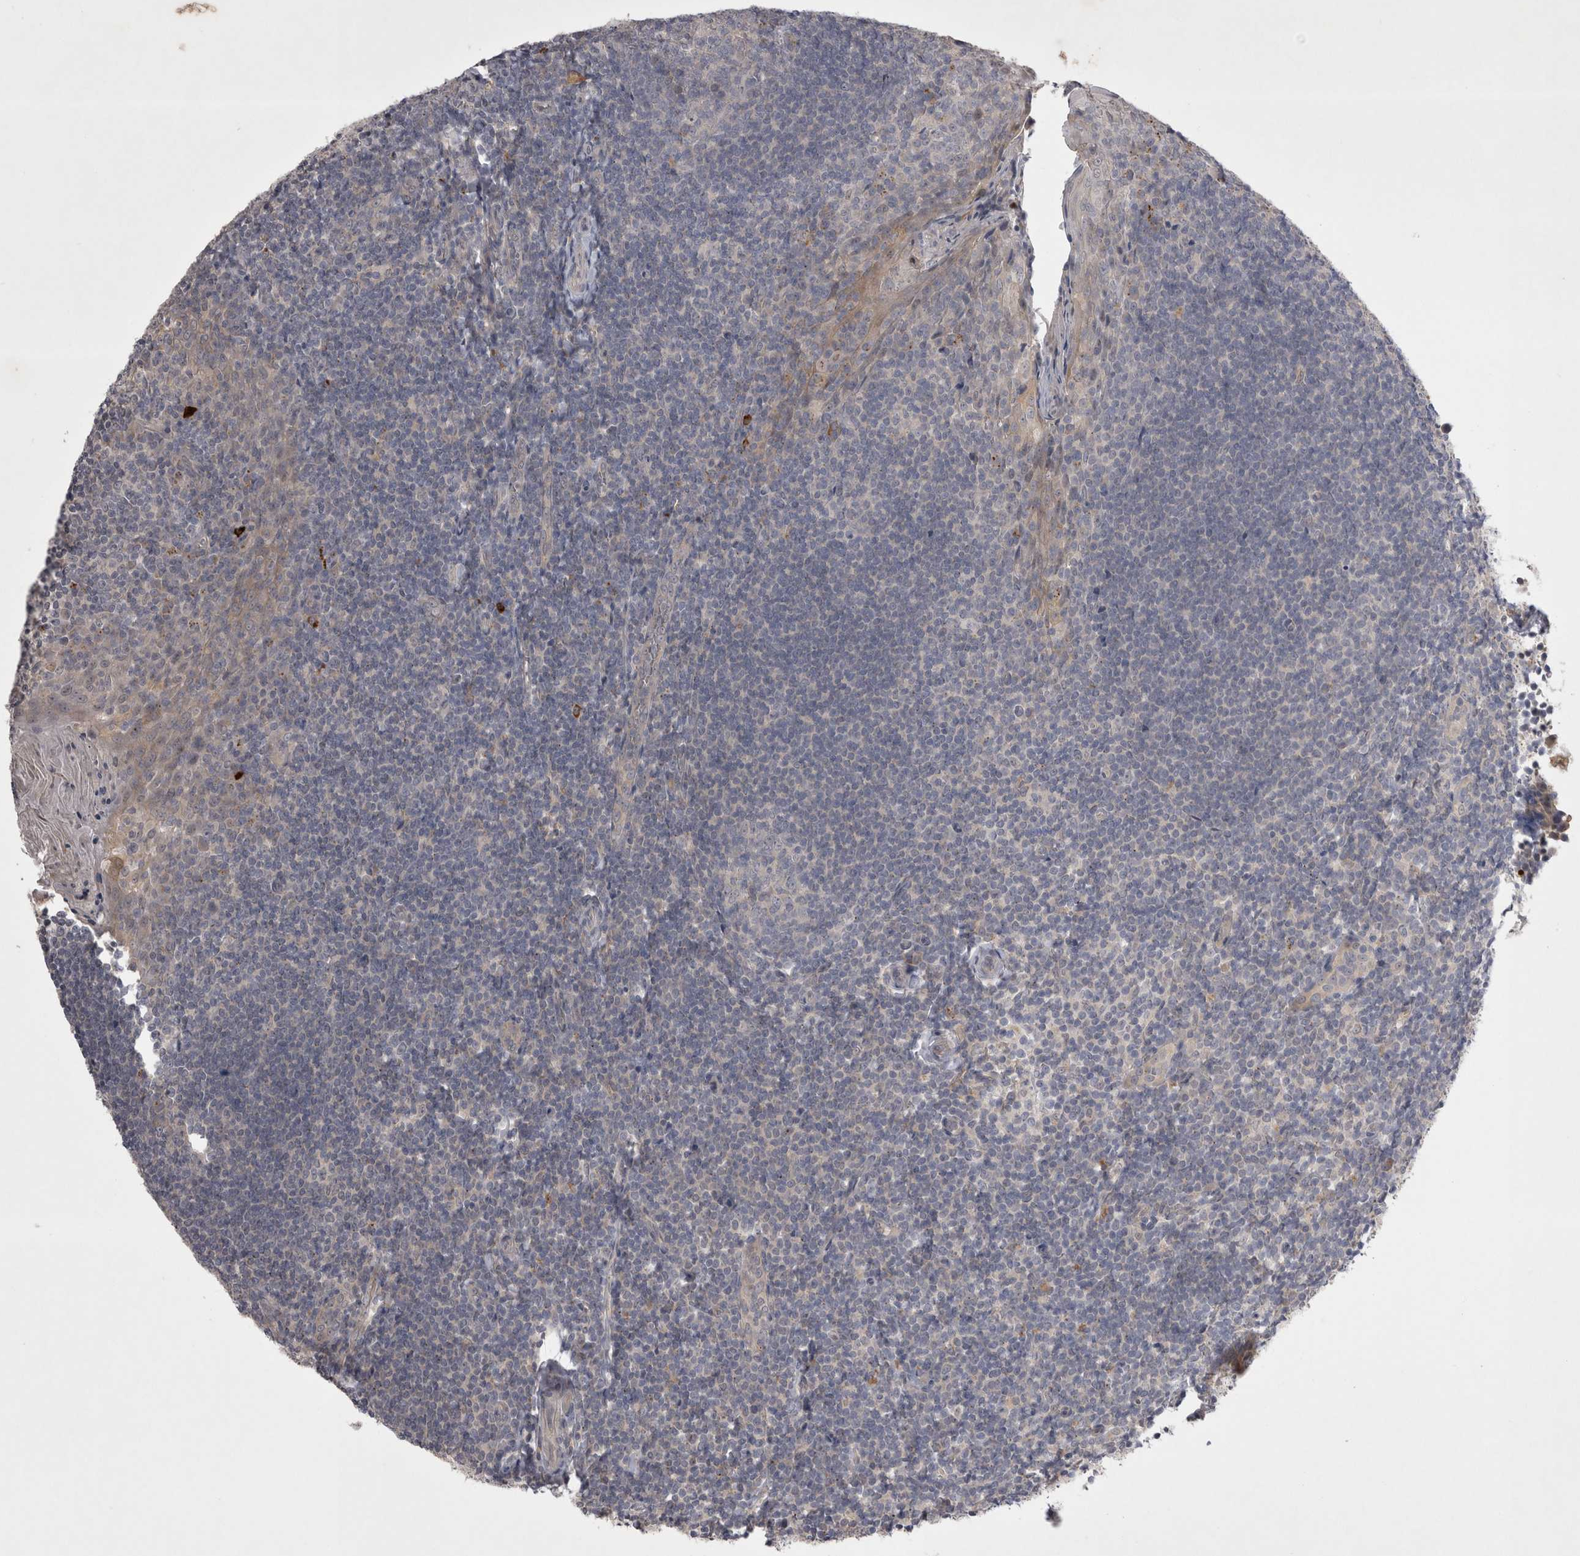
{"staining": {"intensity": "negative", "quantity": "none", "location": "none"}, "tissue": "tonsil", "cell_type": "Germinal center cells", "image_type": "normal", "snomed": [{"axis": "morphology", "description": "Normal tissue, NOS"}, {"axis": "topography", "description": "Tonsil"}], "caption": "An IHC histopathology image of unremarkable tonsil is shown. There is no staining in germinal center cells of tonsil.", "gene": "CTBS", "patient": {"sex": "male", "age": 27}}